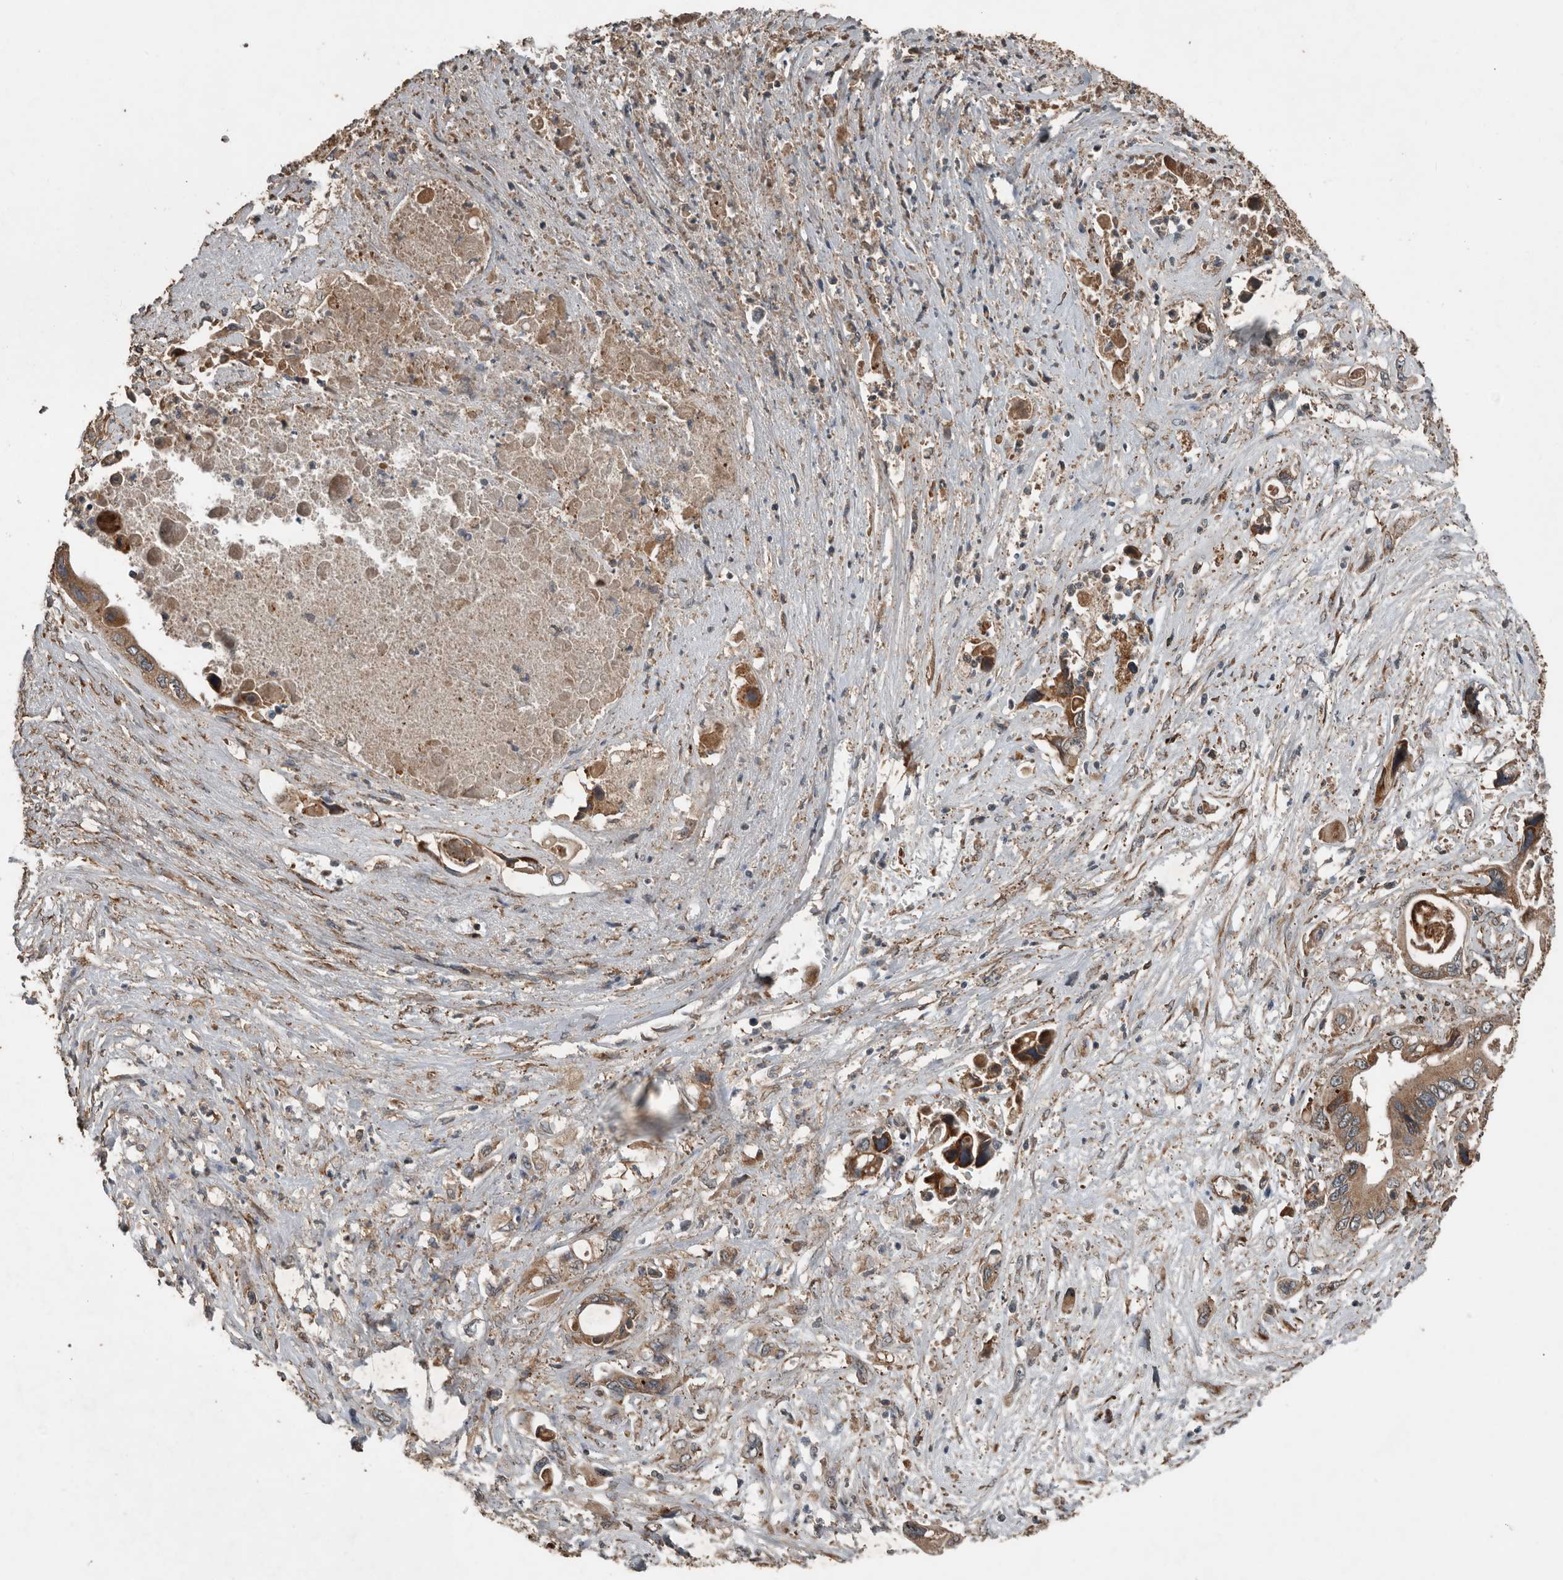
{"staining": {"intensity": "moderate", "quantity": ">75%", "location": "cytoplasmic/membranous"}, "tissue": "pancreatic cancer", "cell_type": "Tumor cells", "image_type": "cancer", "snomed": [{"axis": "morphology", "description": "Adenocarcinoma, NOS"}, {"axis": "topography", "description": "Pancreas"}], "caption": "Immunohistochemistry (IHC) image of neoplastic tissue: human adenocarcinoma (pancreatic) stained using immunohistochemistry reveals medium levels of moderate protein expression localized specifically in the cytoplasmic/membranous of tumor cells, appearing as a cytoplasmic/membranous brown color.", "gene": "RNF207", "patient": {"sex": "male", "age": 66}}